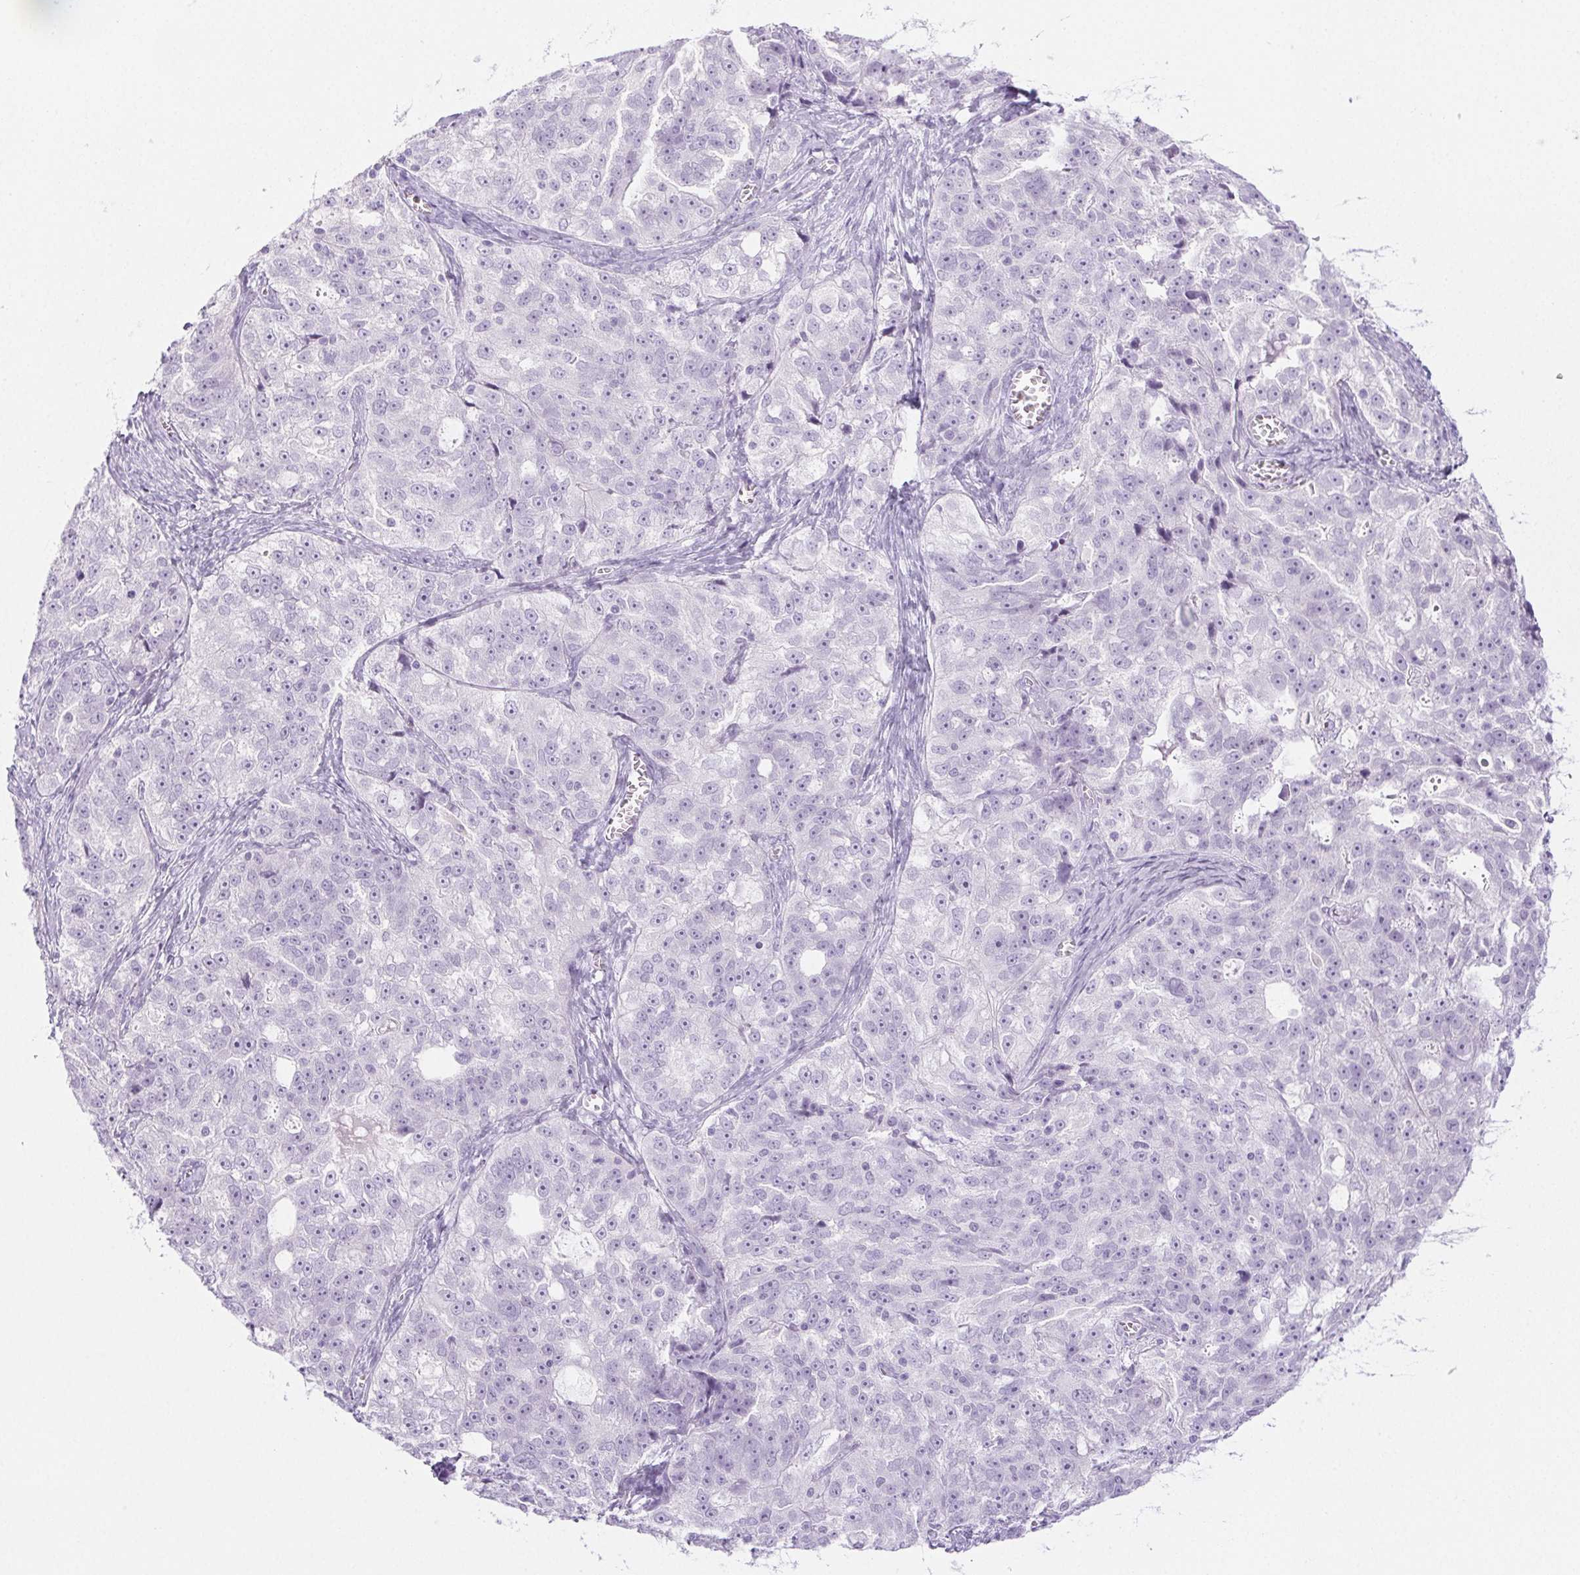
{"staining": {"intensity": "negative", "quantity": "none", "location": "none"}, "tissue": "ovarian cancer", "cell_type": "Tumor cells", "image_type": "cancer", "snomed": [{"axis": "morphology", "description": "Cystadenocarcinoma, serous, NOS"}, {"axis": "topography", "description": "Ovary"}], "caption": "Serous cystadenocarcinoma (ovarian) was stained to show a protein in brown. There is no significant positivity in tumor cells.", "gene": "SPRR3", "patient": {"sex": "female", "age": 51}}